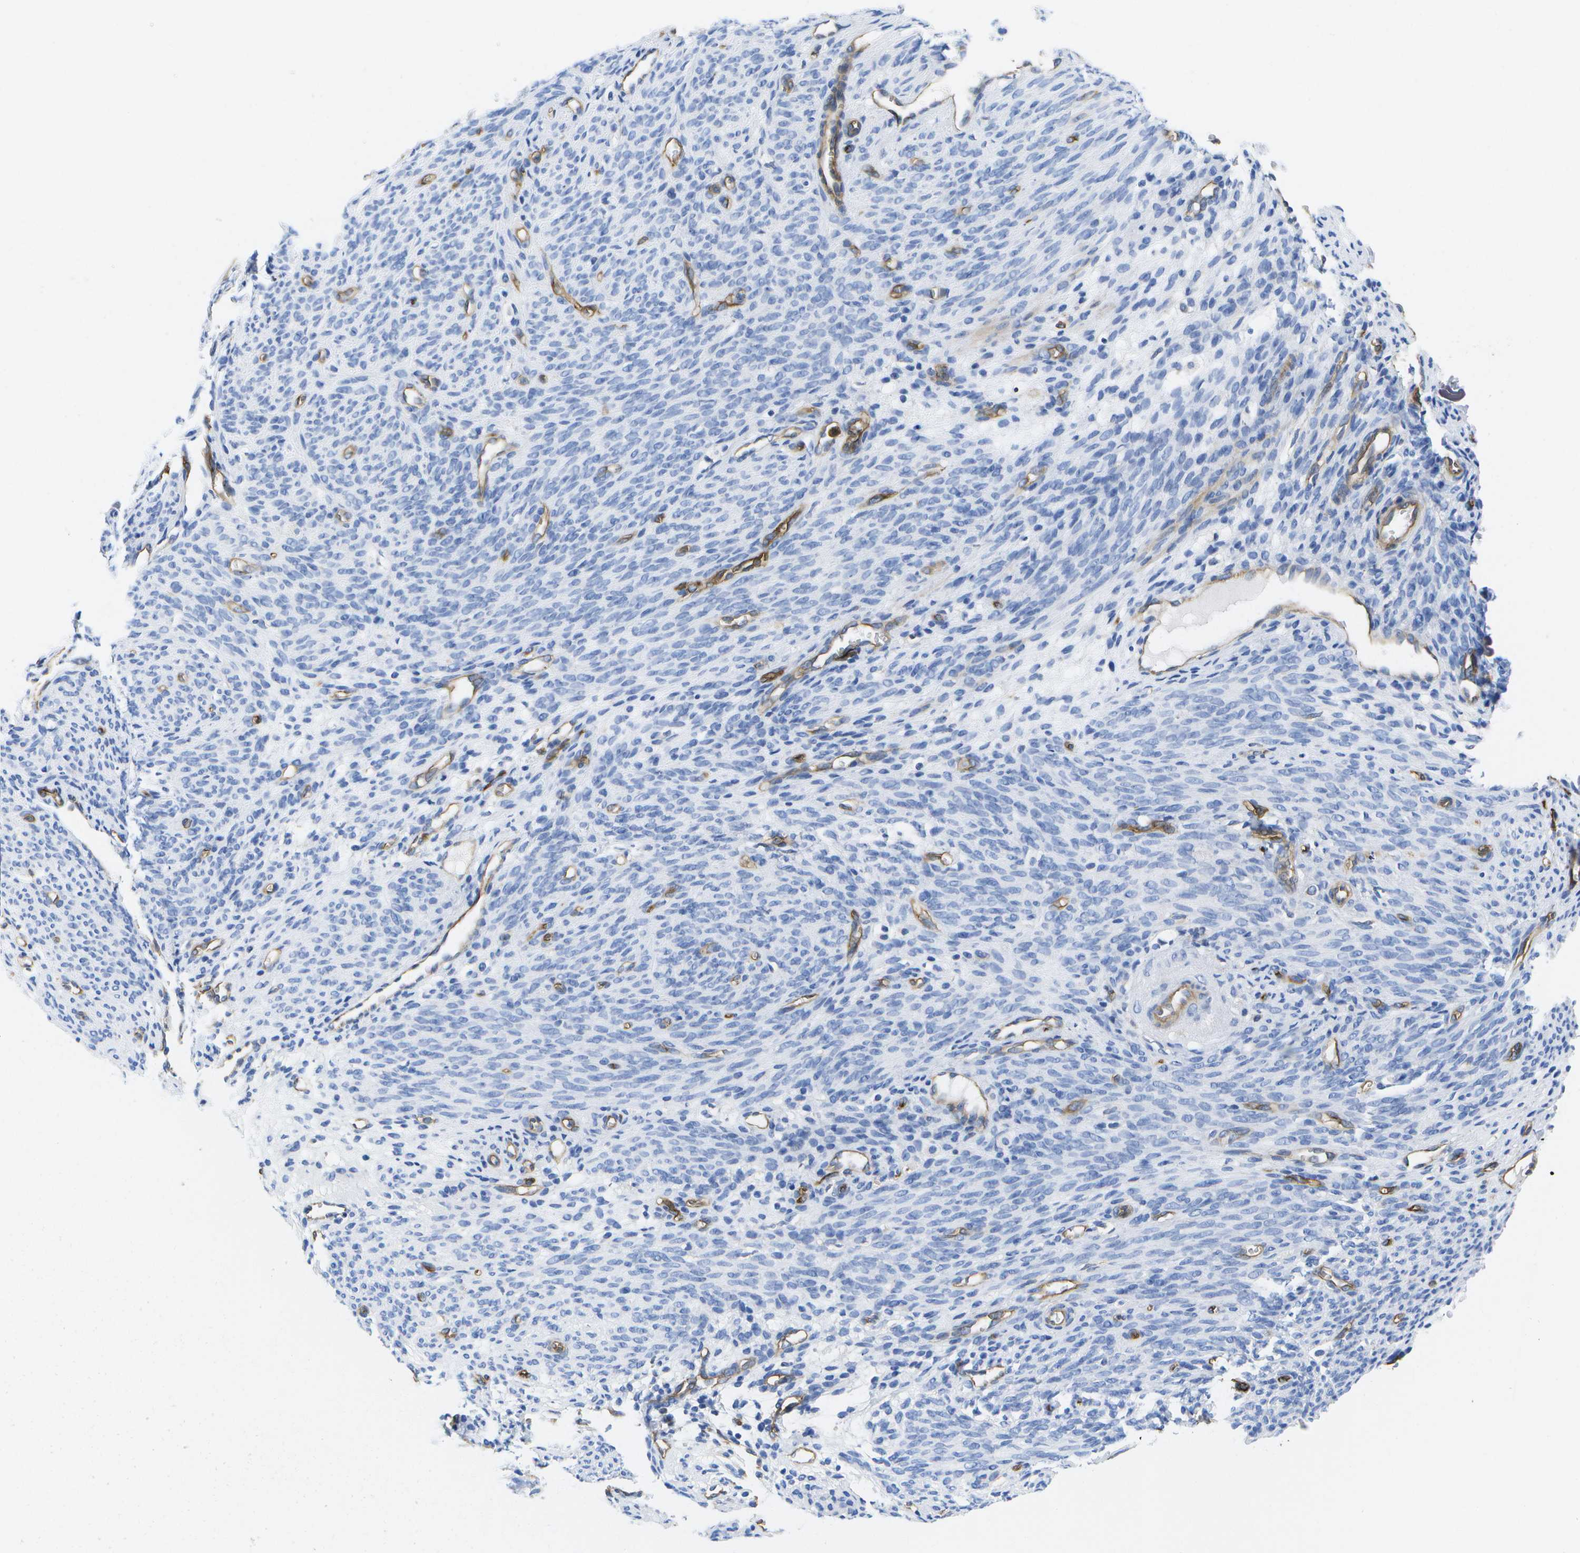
{"staining": {"intensity": "negative", "quantity": "none", "location": "none"}, "tissue": "endometrium", "cell_type": "Cells in endometrial stroma", "image_type": "normal", "snomed": [{"axis": "morphology", "description": "Normal tissue, NOS"}, {"axis": "morphology", "description": "Adenocarcinoma, NOS"}, {"axis": "topography", "description": "Endometrium"}, {"axis": "topography", "description": "Ovary"}], "caption": "High power microscopy micrograph of an immunohistochemistry (IHC) photomicrograph of benign endometrium, revealing no significant positivity in cells in endometrial stroma.", "gene": "DYSF", "patient": {"sex": "female", "age": 68}}